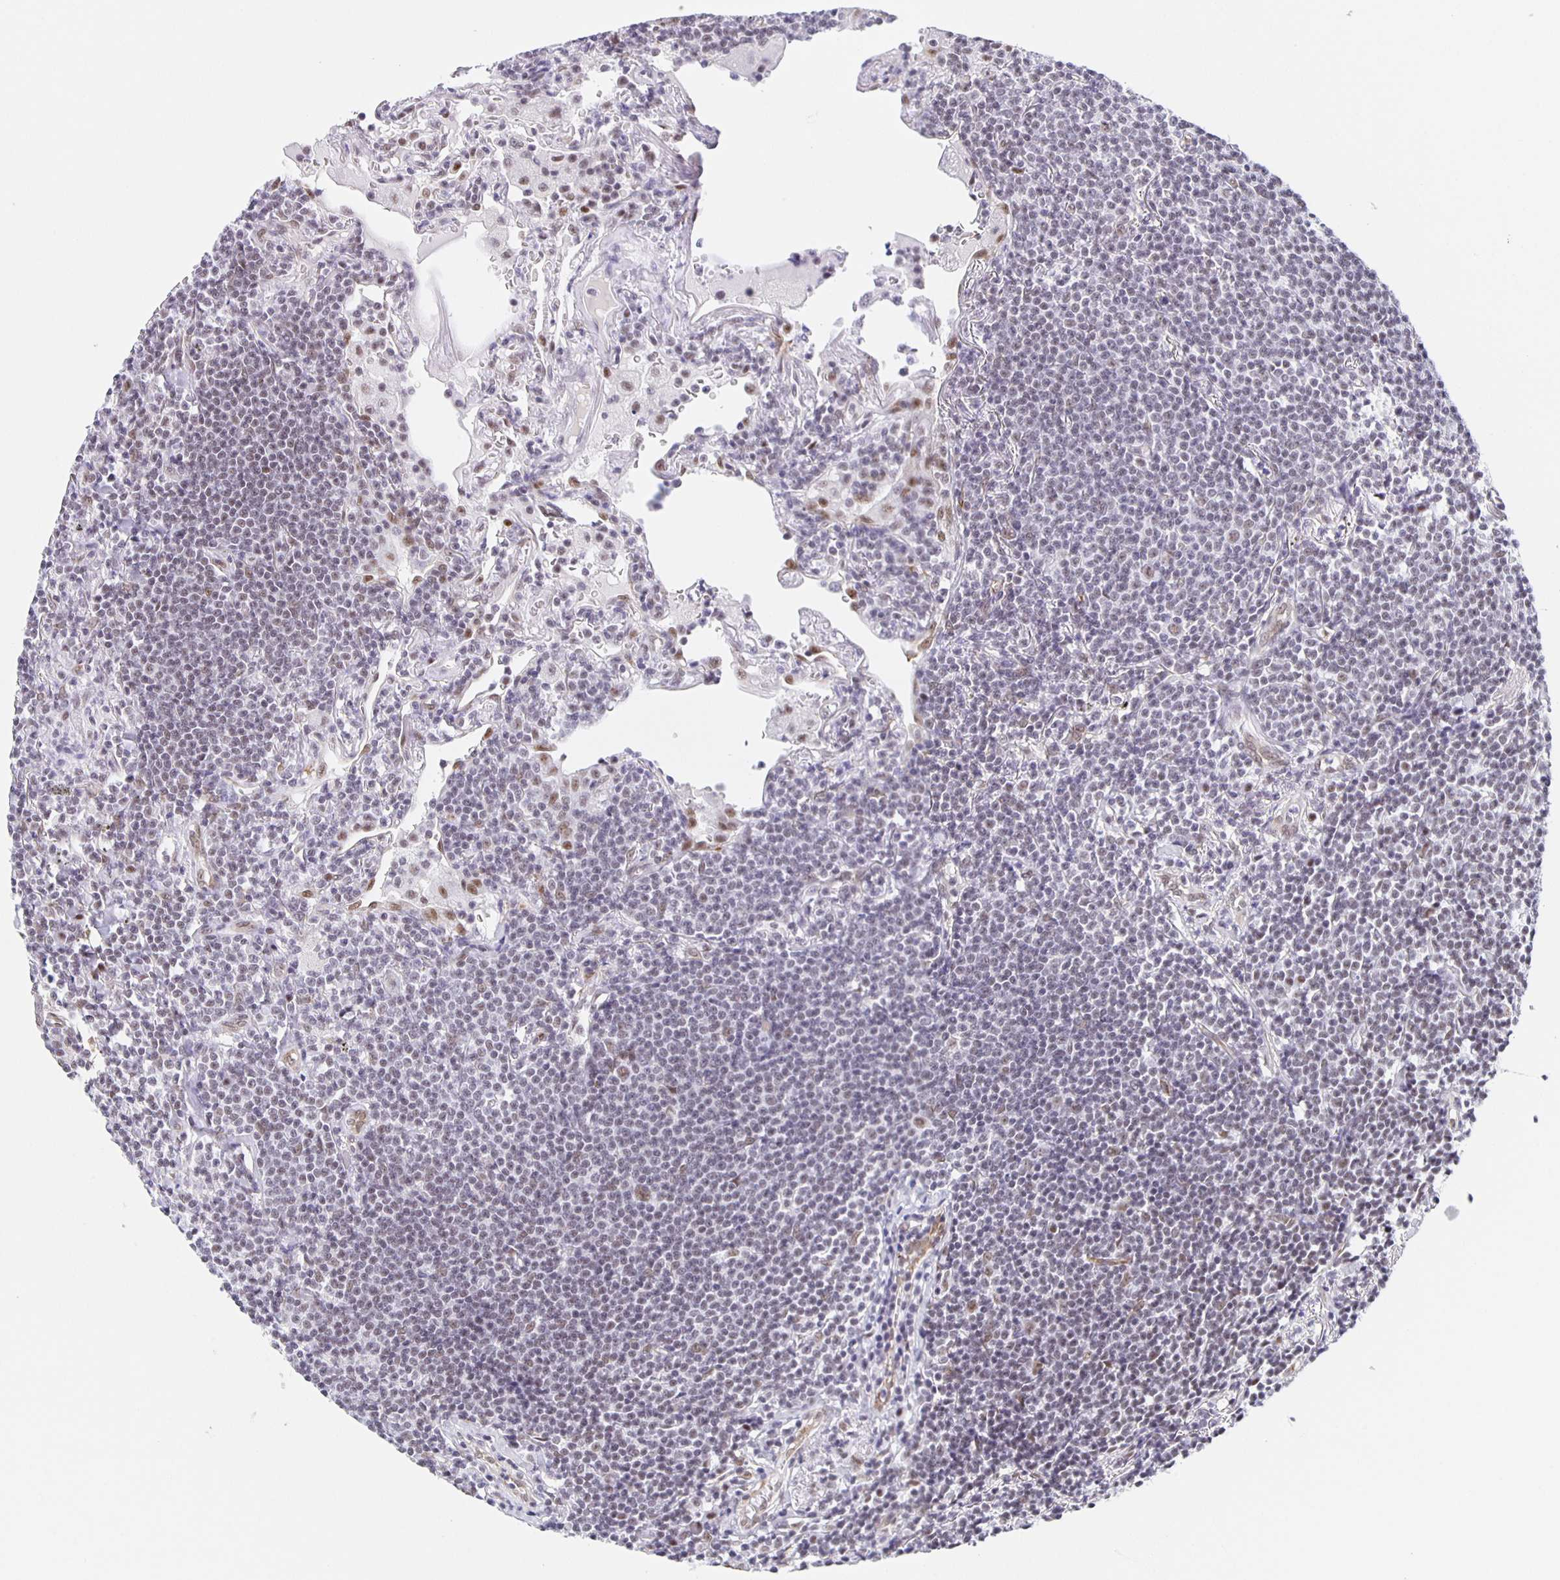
{"staining": {"intensity": "weak", "quantity": "25%-75%", "location": "nuclear"}, "tissue": "lymphoma", "cell_type": "Tumor cells", "image_type": "cancer", "snomed": [{"axis": "morphology", "description": "Malignant lymphoma, non-Hodgkin's type, Low grade"}, {"axis": "topography", "description": "Lung"}], "caption": "This is a histology image of immunohistochemistry (IHC) staining of lymphoma, which shows weak positivity in the nuclear of tumor cells.", "gene": "ZRANB2", "patient": {"sex": "female", "age": 71}}